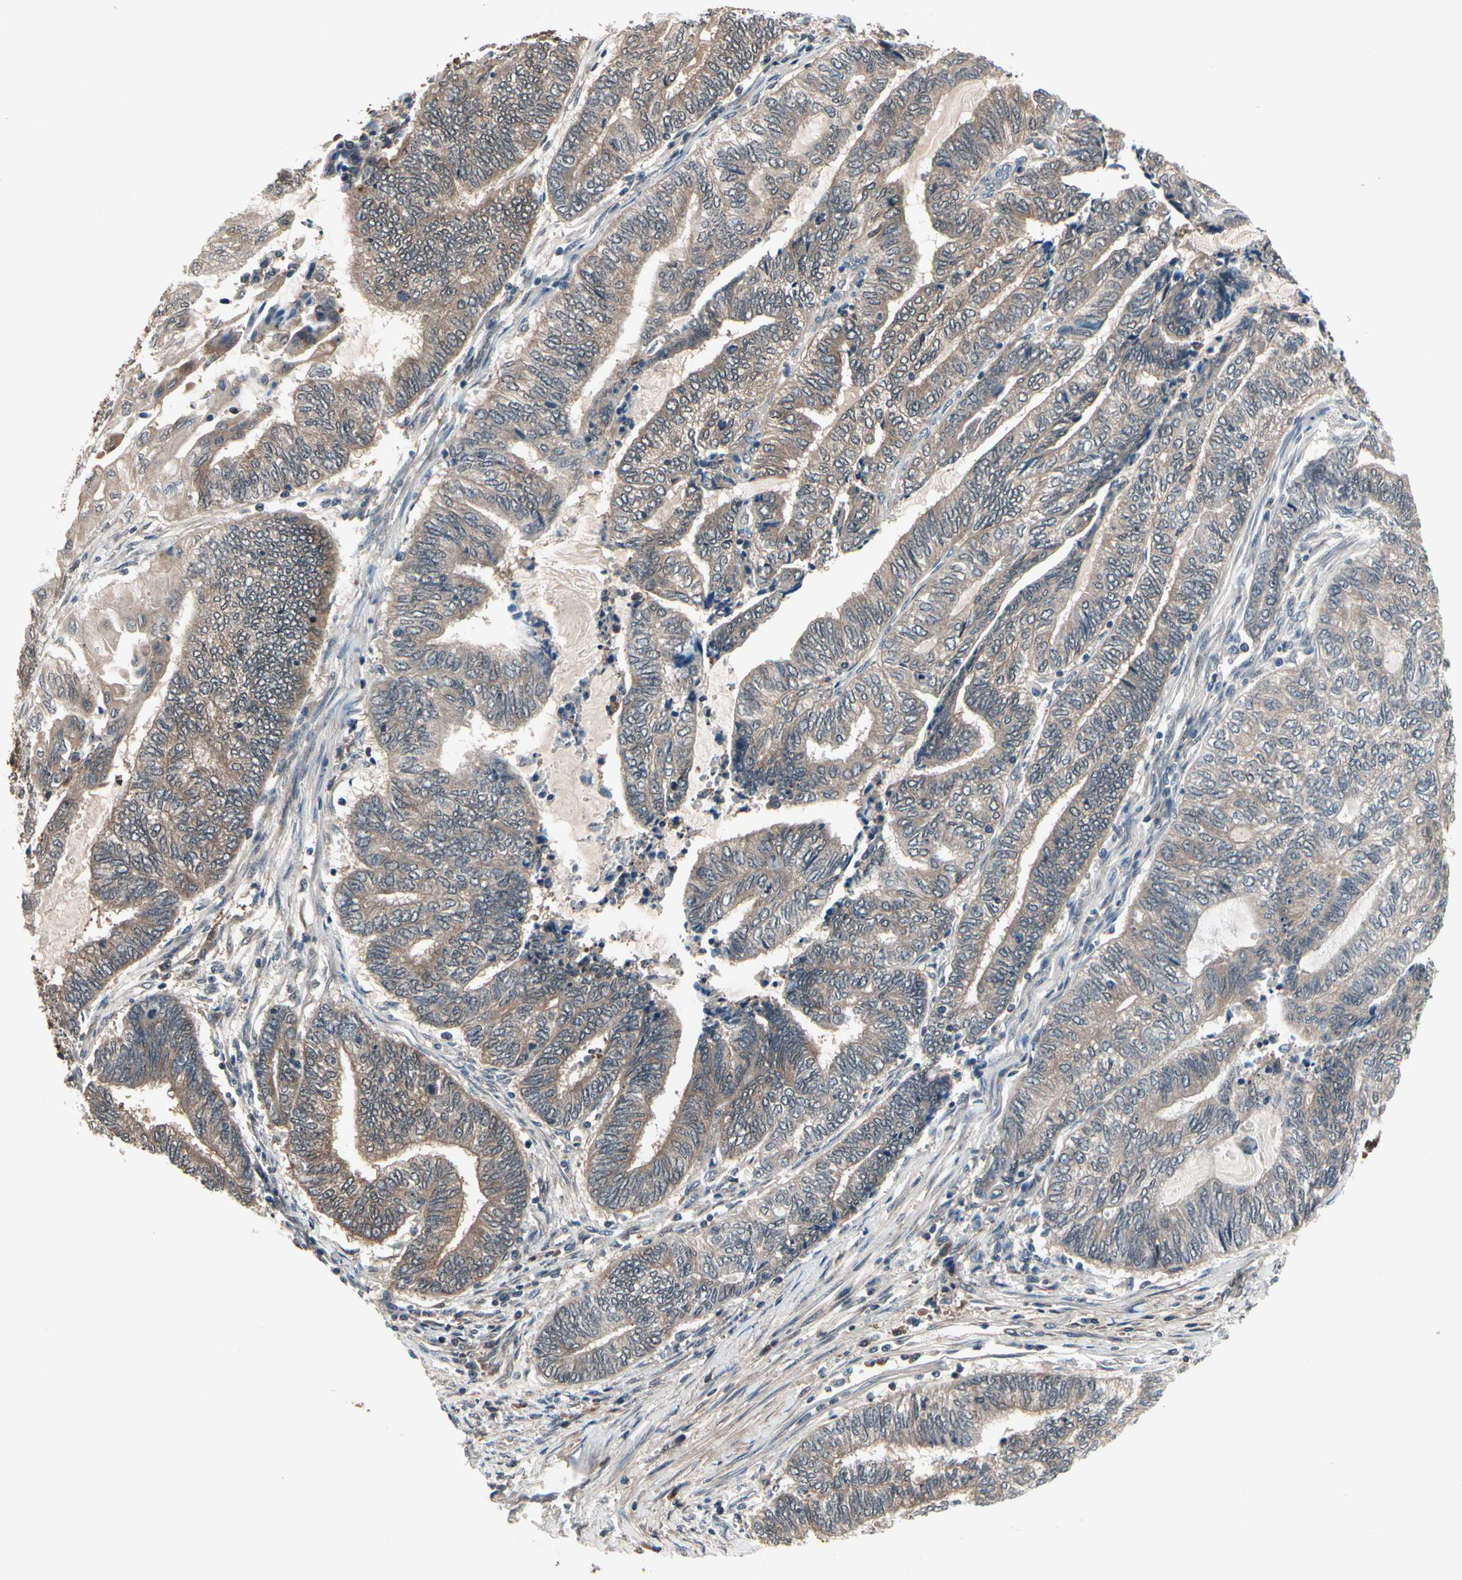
{"staining": {"intensity": "weak", "quantity": ">75%", "location": "cytoplasmic/membranous"}, "tissue": "endometrial cancer", "cell_type": "Tumor cells", "image_type": "cancer", "snomed": [{"axis": "morphology", "description": "Adenocarcinoma, NOS"}, {"axis": "topography", "description": "Uterus"}, {"axis": "topography", "description": "Endometrium"}], "caption": "Weak cytoplasmic/membranous positivity for a protein is seen in approximately >75% of tumor cells of endometrial adenocarcinoma using immunohistochemistry (IHC).", "gene": "PRDX6", "patient": {"sex": "female", "age": 70}}